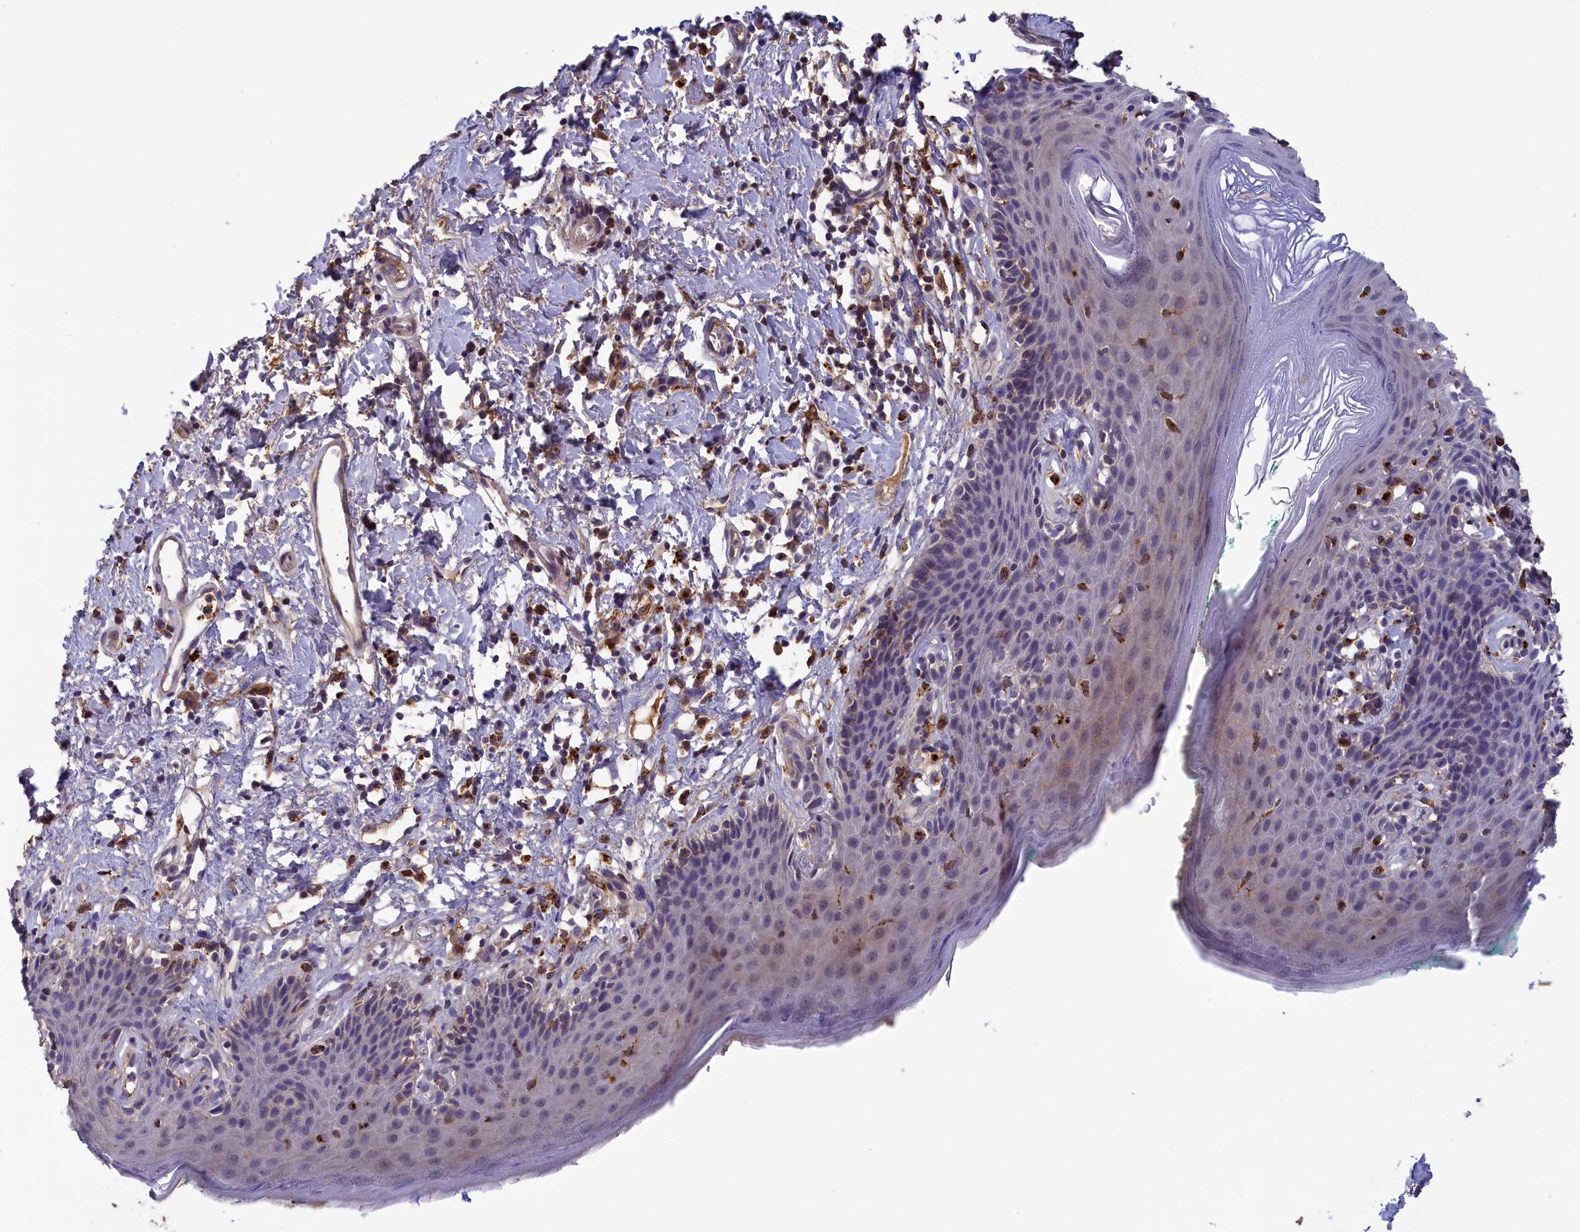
{"staining": {"intensity": "weak", "quantity": "<25%", "location": "cytoplasmic/membranous"}, "tissue": "skin", "cell_type": "Epidermal cells", "image_type": "normal", "snomed": [{"axis": "morphology", "description": "Normal tissue, NOS"}, {"axis": "topography", "description": "Vulva"}], "caption": "IHC of normal skin shows no staining in epidermal cells. The staining is performed using DAB brown chromogen with nuclei counter-stained in using hematoxylin.", "gene": "STYX", "patient": {"sex": "female", "age": 66}}